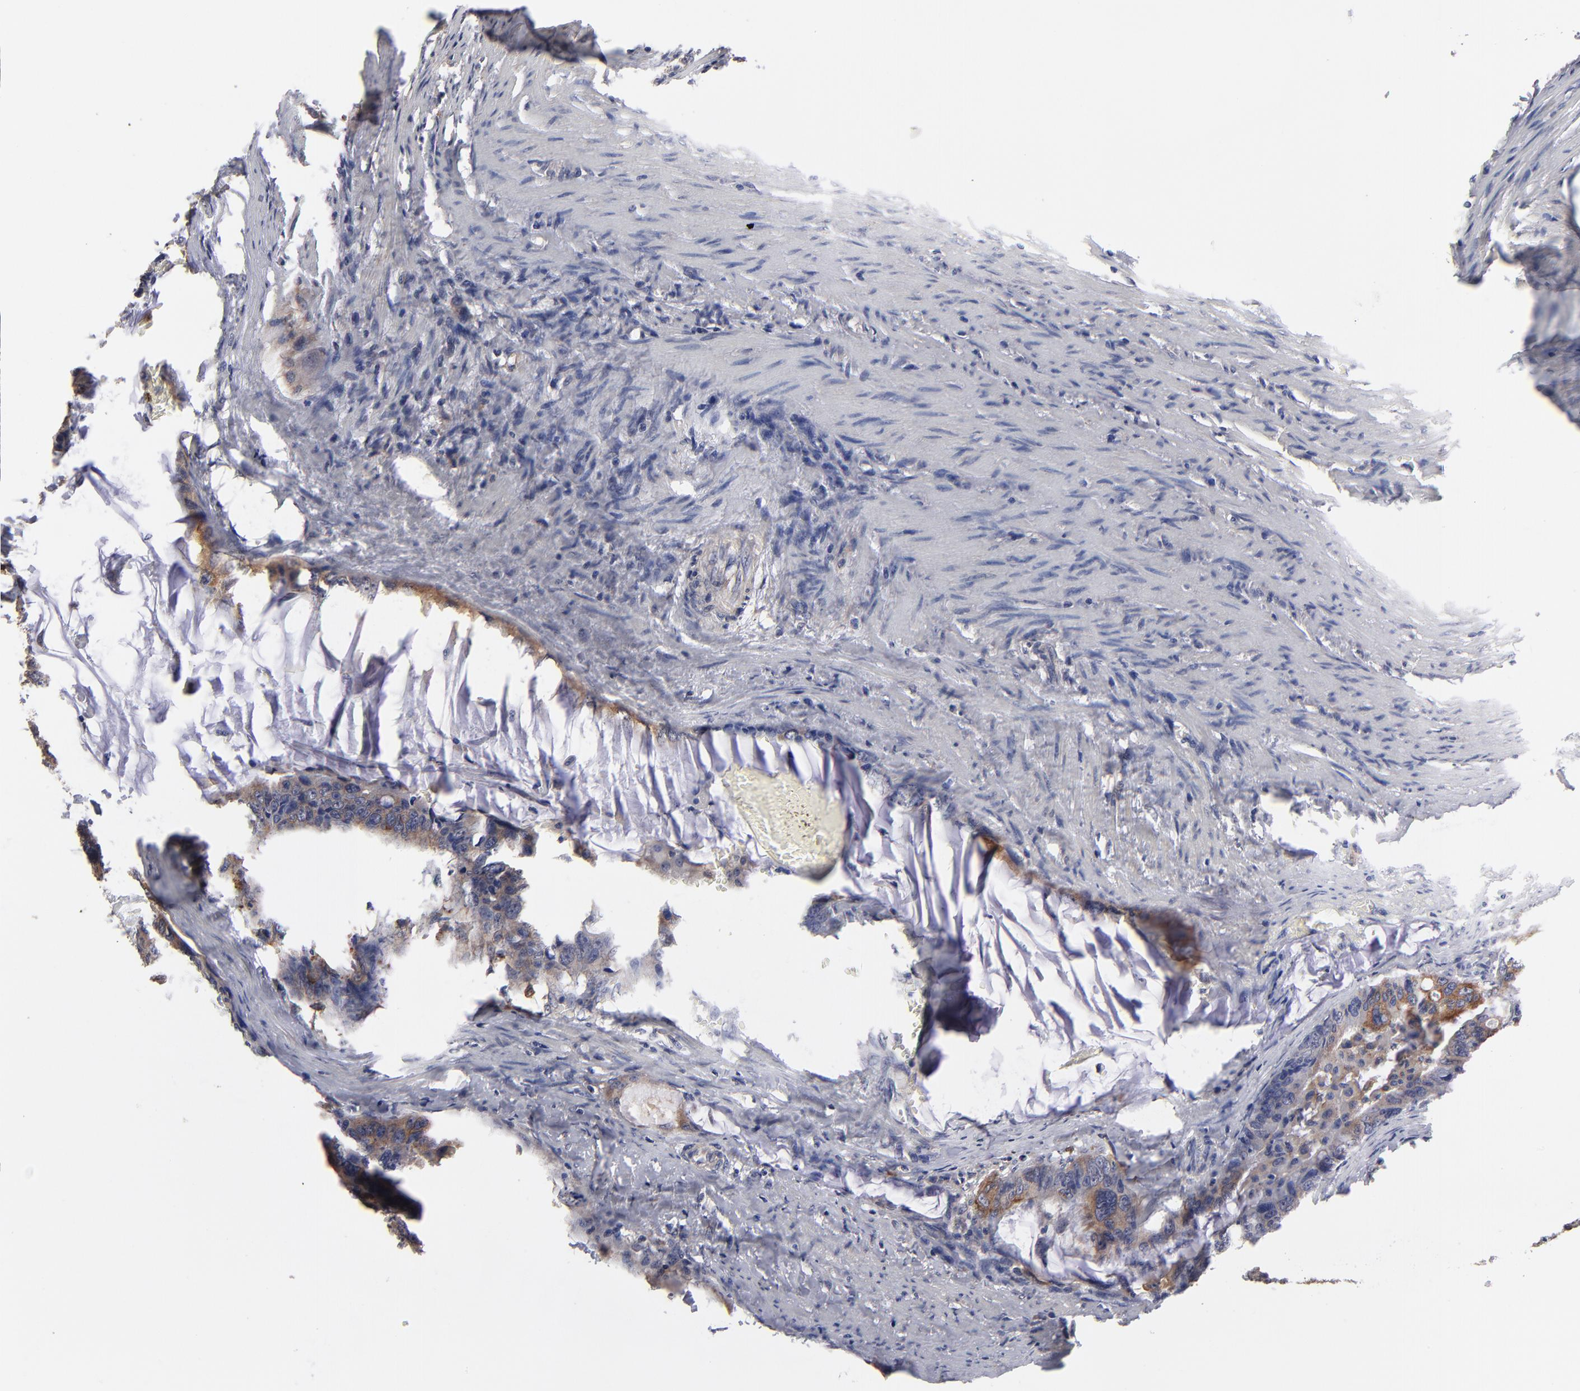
{"staining": {"intensity": "weak", "quantity": "<25%", "location": "cytoplasmic/membranous"}, "tissue": "colorectal cancer", "cell_type": "Tumor cells", "image_type": "cancer", "snomed": [{"axis": "morphology", "description": "Adenocarcinoma, NOS"}, {"axis": "topography", "description": "Colon"}], "caption": "Colorectal cancer stained for a protein using IHC shows no expression tumor cells.", "gene": "RGS6", "patient": {"sex": "female", "age": 55}}